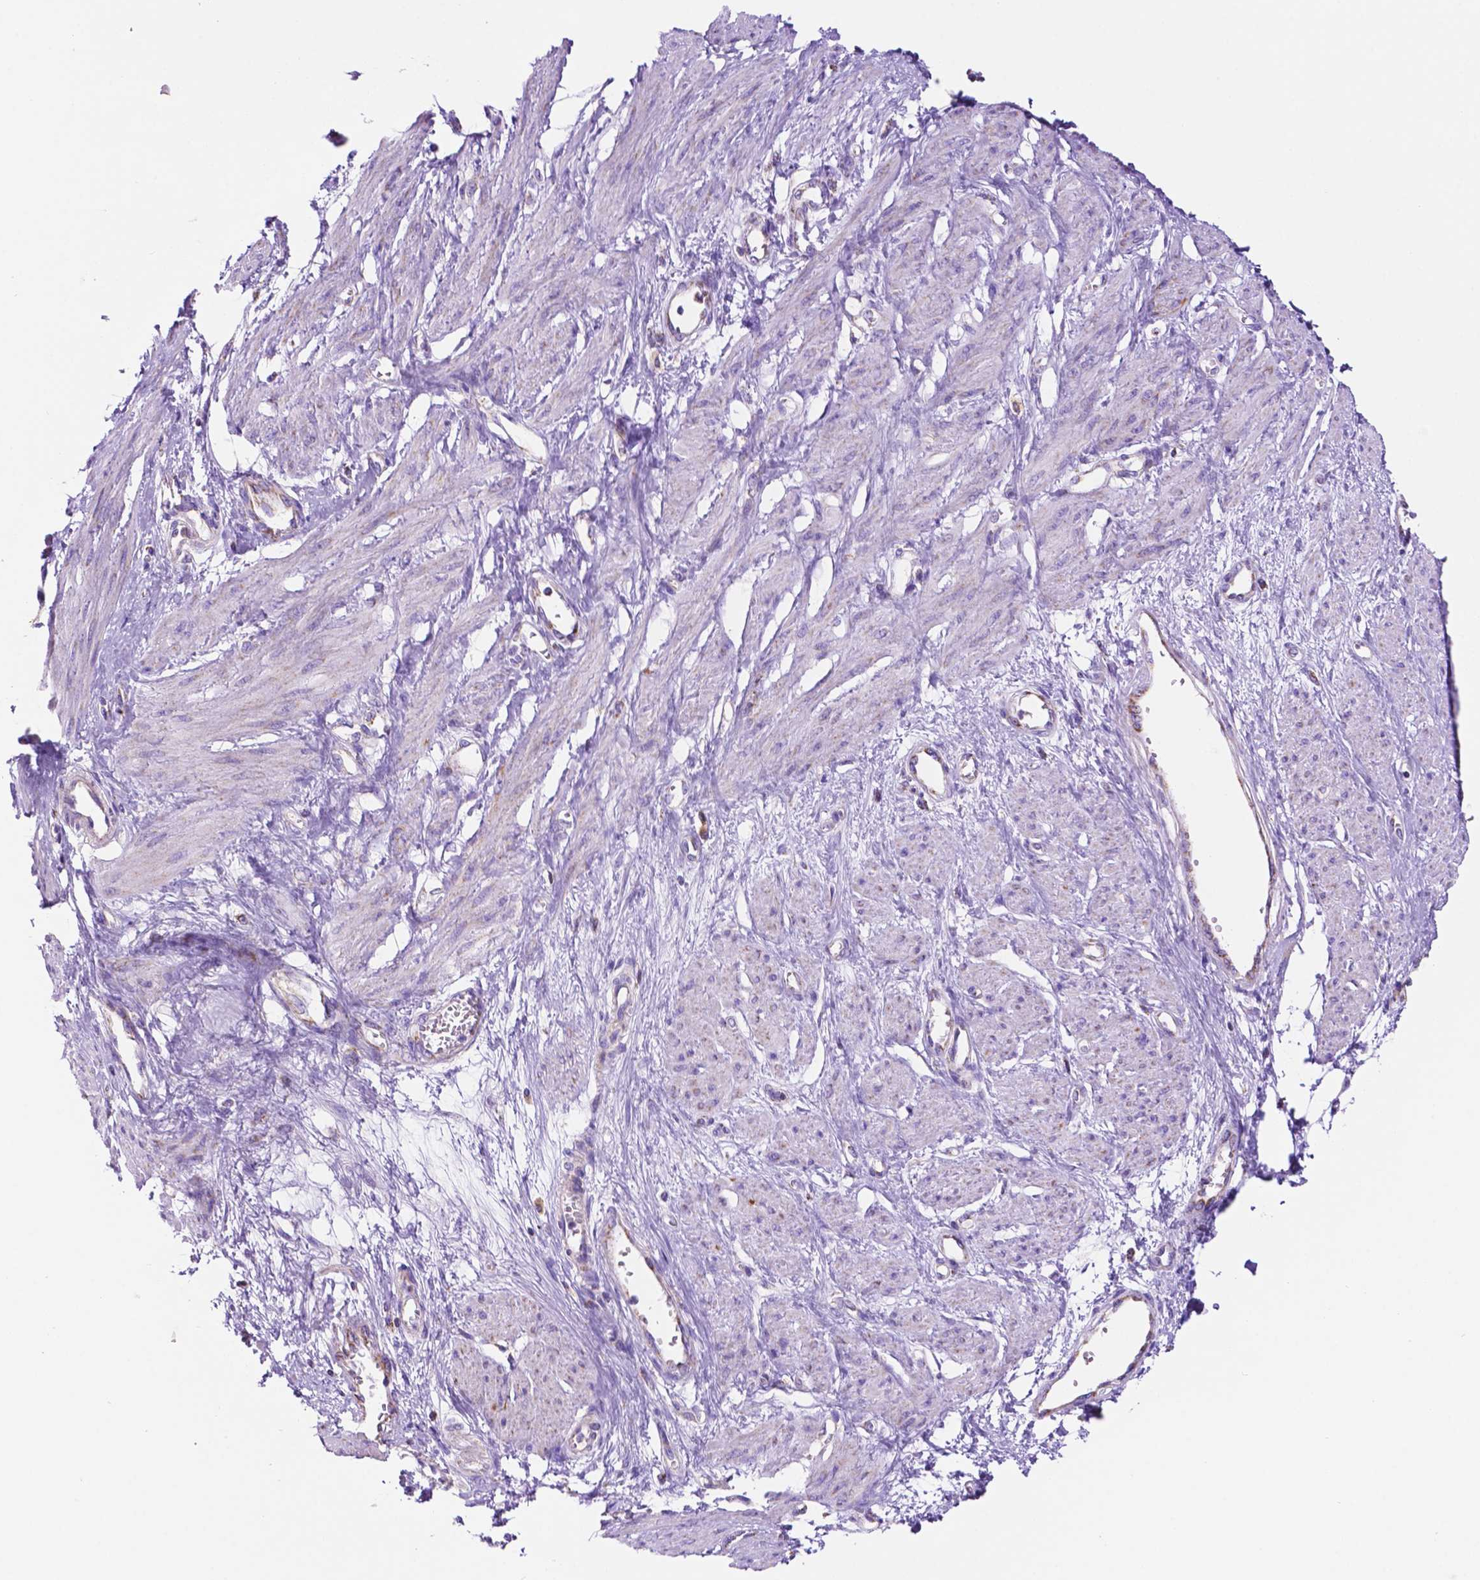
{"staining": {"intensity": "negative", "quantity": "none", "location": "none"}, "tissue": "smooth muscle", "cell_type": "Smooth muscle cells", "image_type": "normal", "snomed": [{"axis": "morphology", "description": "Normal tissue, NOS"}, {"axis": "topography", "description": "Smooth muscle"}, {"axis": "topography", "description": "Uterus"}], "caption": "High power microscopy image of an IHC image of unremarkable smooth muscle, revealing no significant staining in smooth muscle cells. (DAB (3,3'-diaminobenzidine) immunohistochemistry, high magnification).", "gene": "GDPD5", "patient": {"sex": "female", "age": 39}}